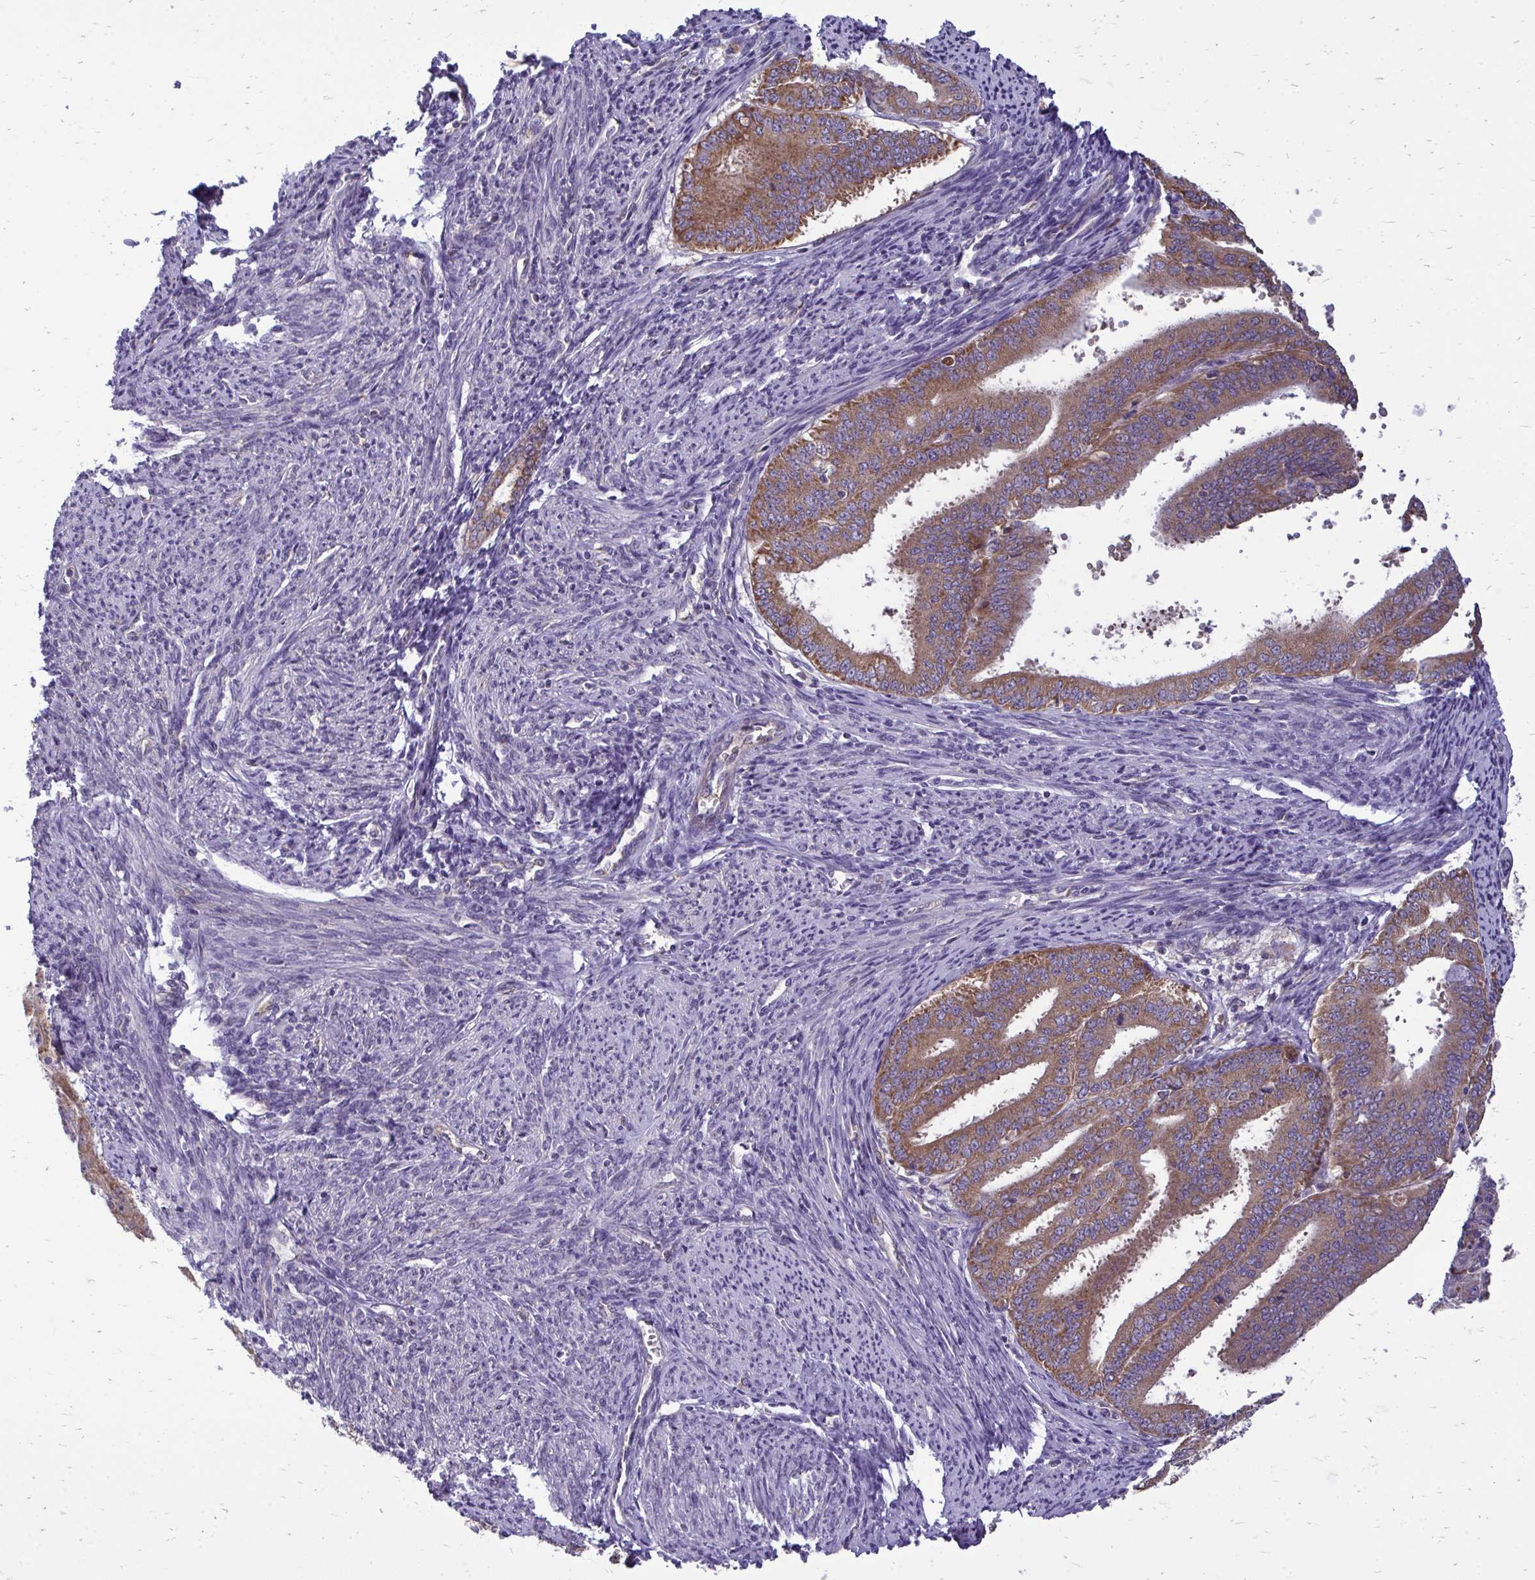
{"staining": {"intensity": "moderate", "quantity": ">75%", "location": "cytoplasmic/membranous"}, "tissue": "endometrial cancer", "cell_type": "Tumor cells", "image_type": "cancer", "snomed": [{"axis": "morphology", "description": "Adenocarcinoma, NOS"}, {"axis": "topography", "description": "Endometrium"}], "caption": "Human endometrial cancer stained with a brown dye exhibits moderate cytoplasmic/membranous positive positivity in approximately >75% of tumor cells.", "gene": "RPLP2", "patient": {"sex": "female", "age": 63}}